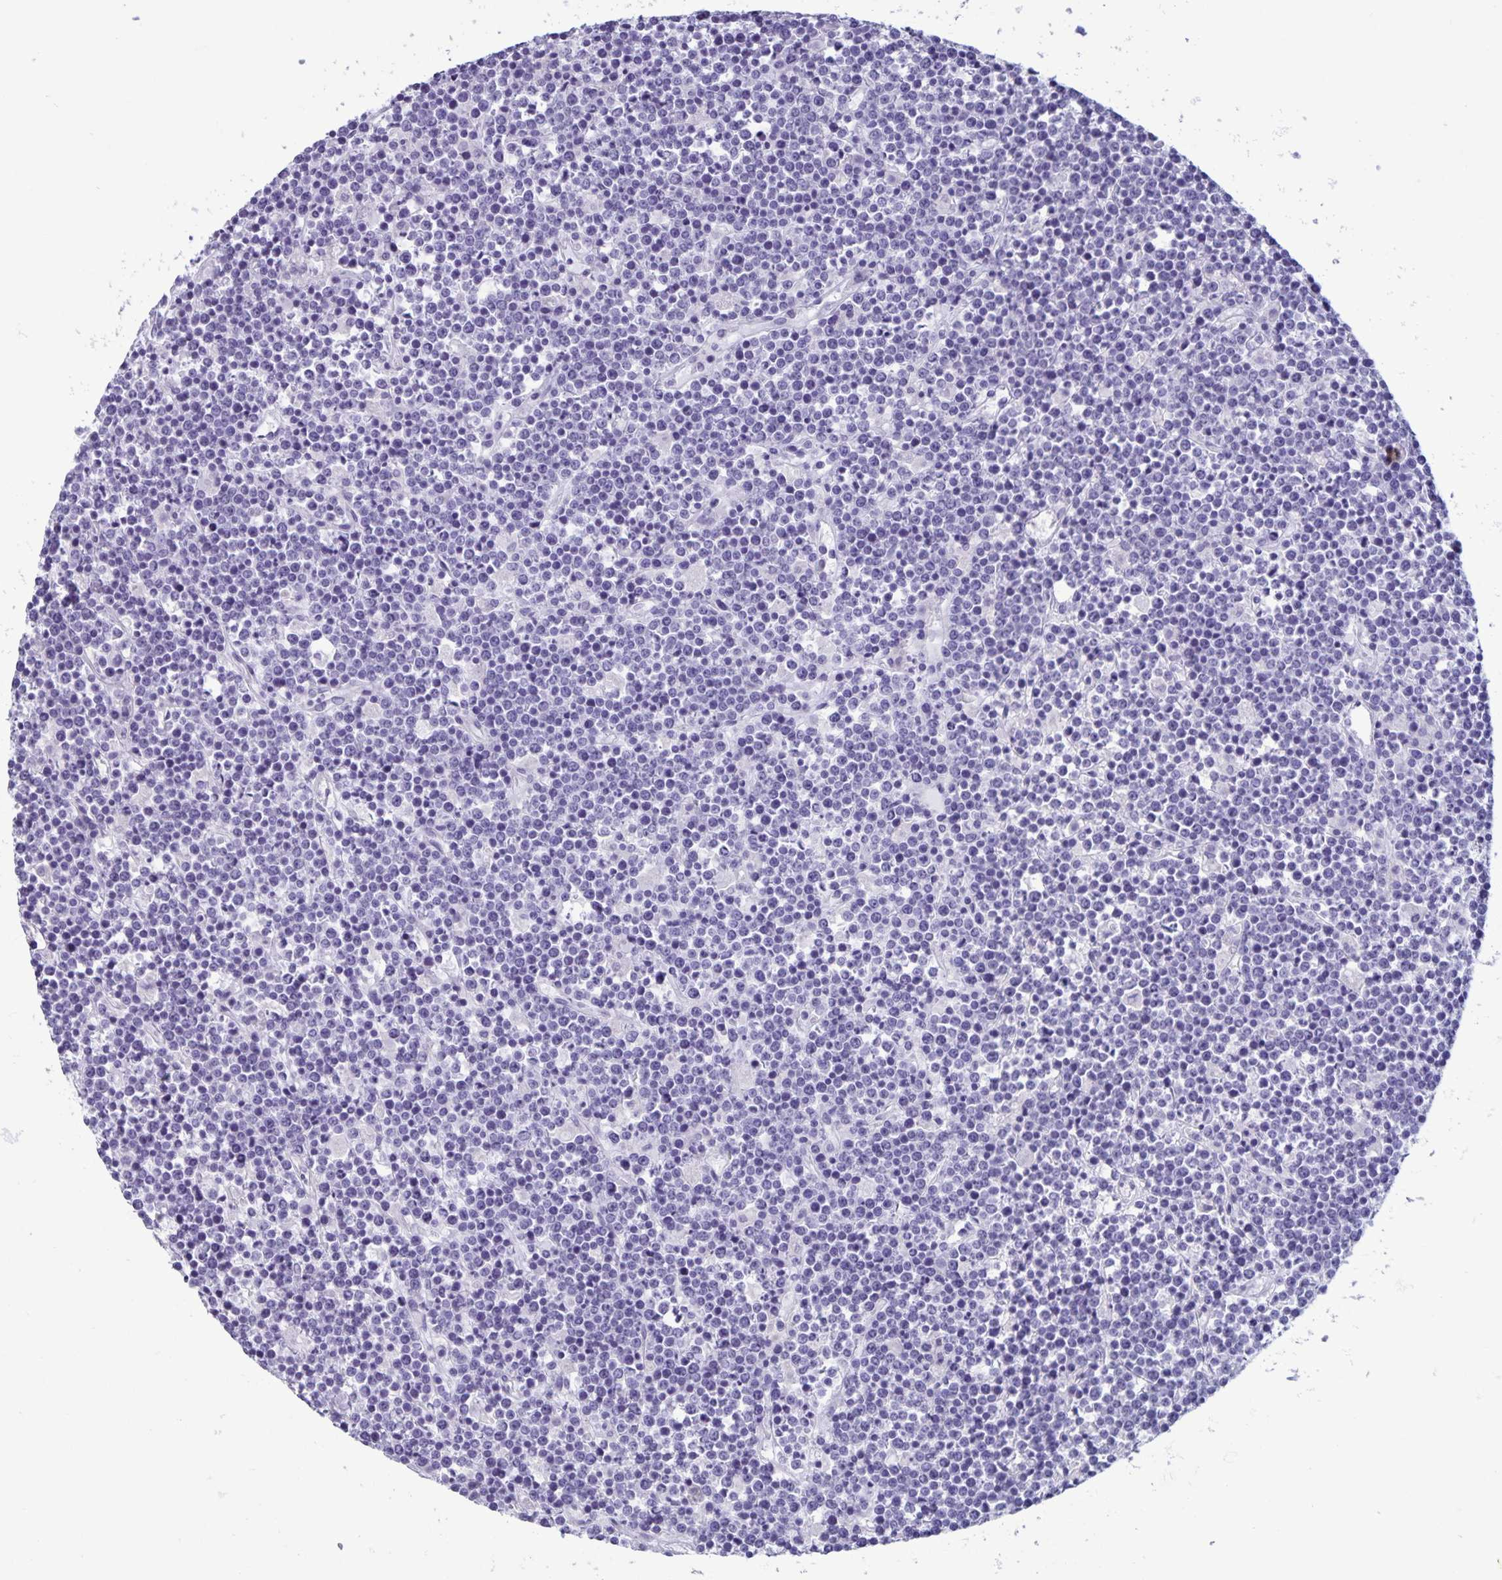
{"staining": {"intensity": "negative", "quantity": "none", "location": "none"}, "tissue": "lymphoma", "cell_type": "Tumor cells", "image_type": "cancer", "snomed": [{"axis": "morphology", "description": "Malignant lymphoma, non-Hodgkin's type, High grade"}, {"axis": "topography", "description": "Ovary"}], "caption": "A photomicrograph of human lymphoma is negative for staining in tumor cells.", "gene": "IBTK", "patient": {"sex": "female", "age": 56}}